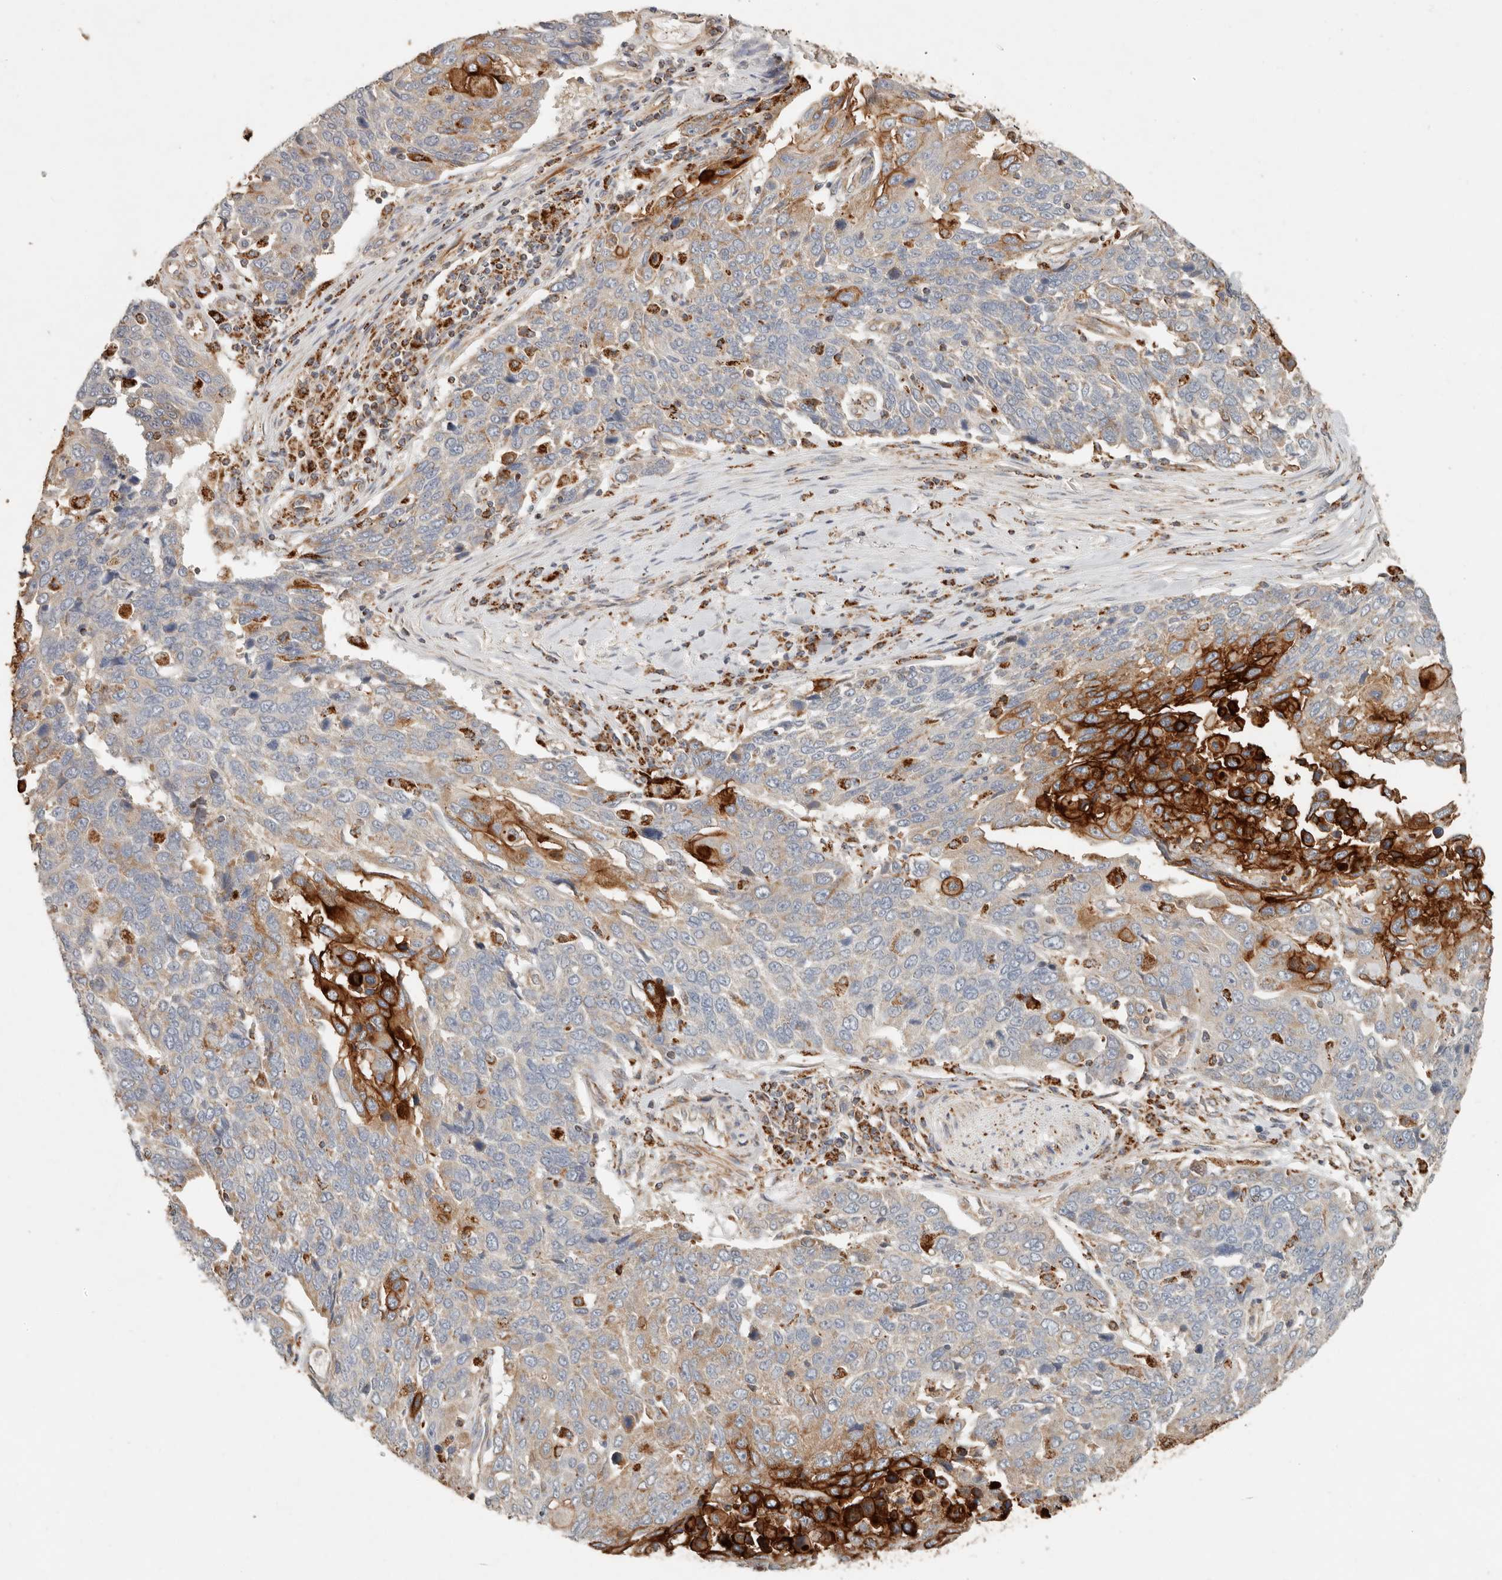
{"staining": {"intensity": "strong", "quantity": "<25%", "location": "cytoplasmic/membranous"}, "tissue": "lung cancer", "cell_type": "Tumor cells", "image_type": "cancer", "snomed": [{"axis": "morphology", "description": "Squamous cell carcinoma, NOS"}, {"axis": "topography", "description": "Lung"}], "caption": "A photomicrograph of lung cancer stained for a protein exhibits strong cytoplasmic/membranous brown staining in tumor cells.", "gene": "ARHGEF10L", "patient": {"sex": "male", "age": 66}}